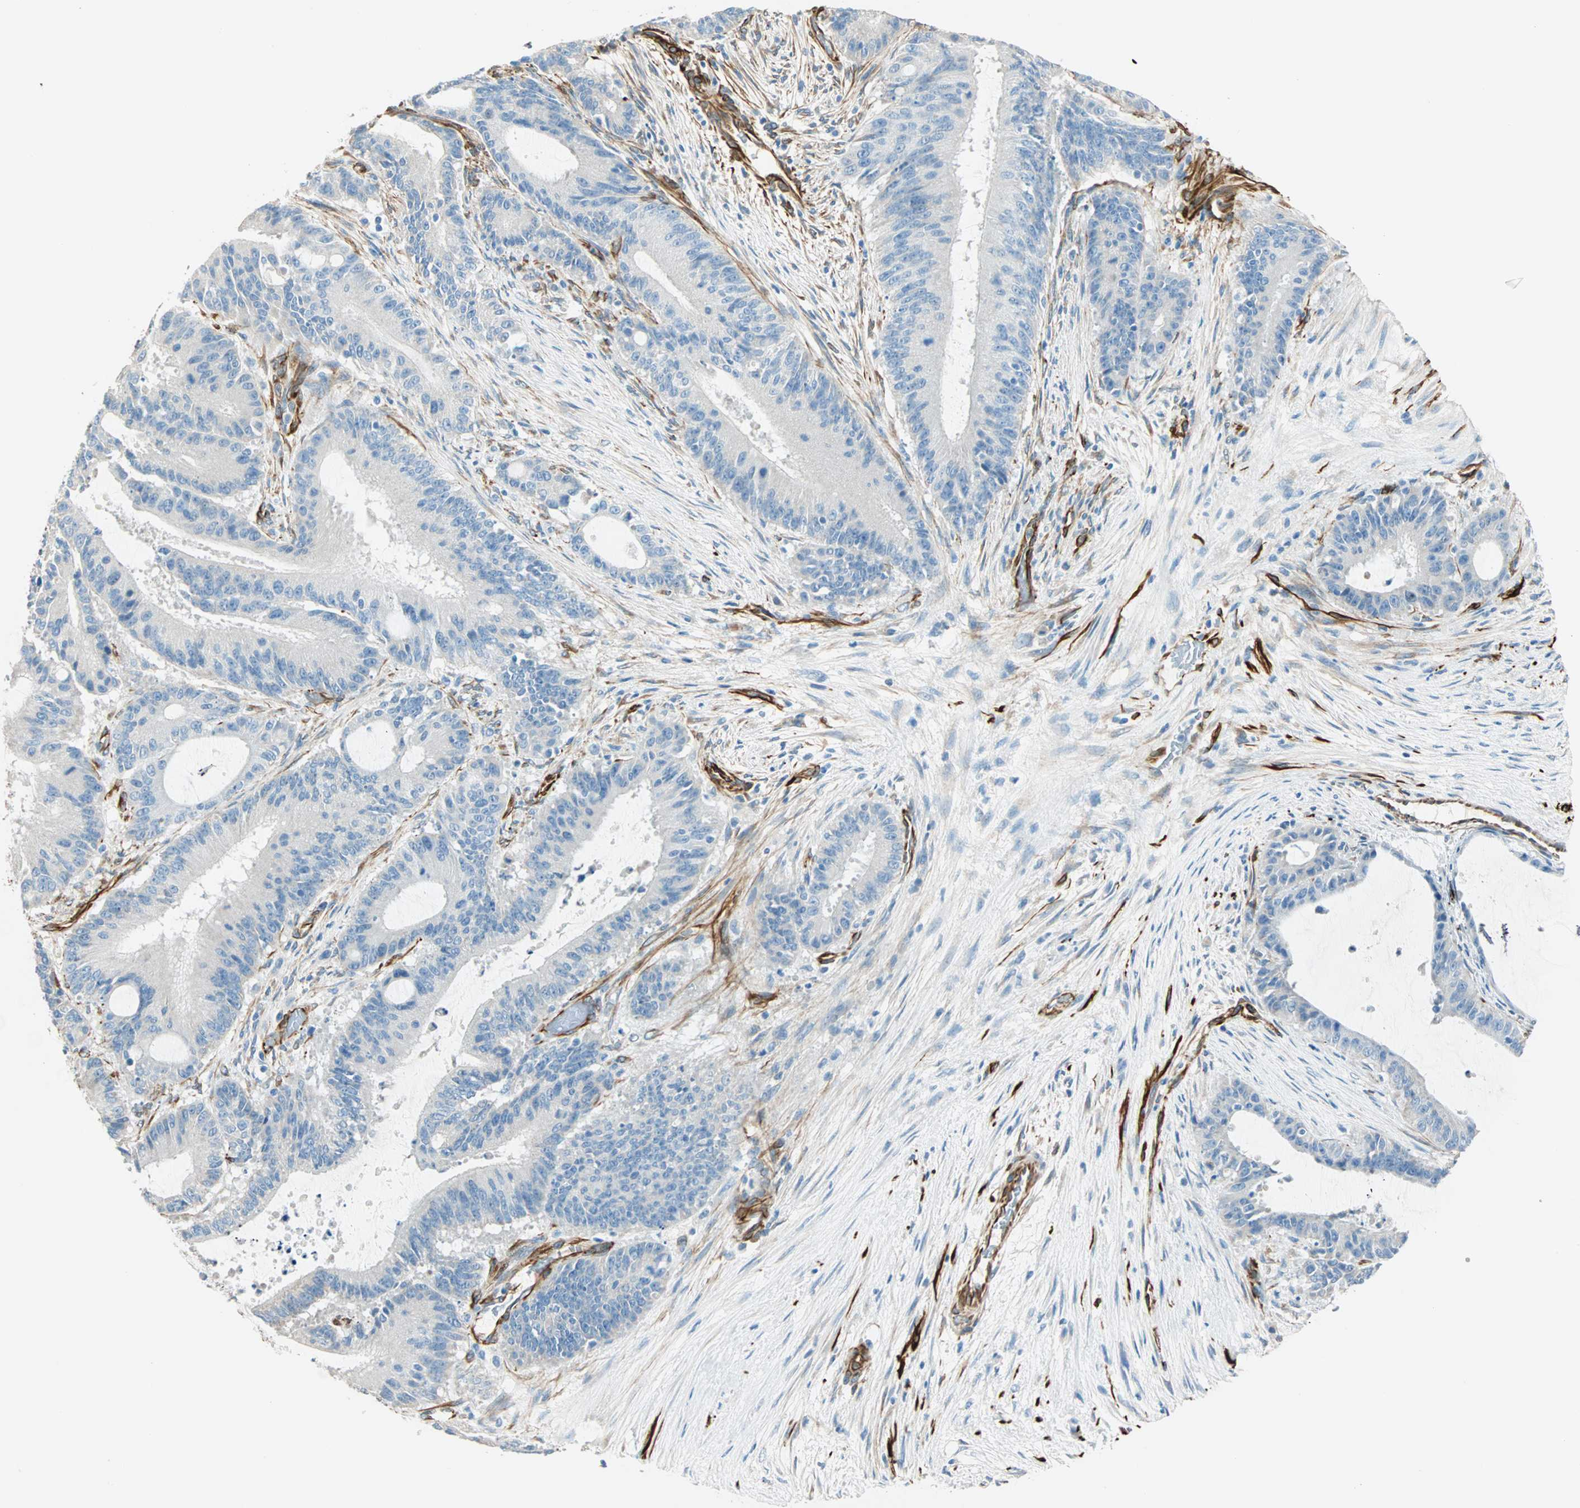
{"staining": {"intensity": "negative", "quantity": "none", "location": "none"}, "tissue": "liver cancer", "cell_type": "Tumor cells", "image_type": "cancer", "snomed": [{"axis": "morphology", "description": "Cholangiocarcinoma"}, {"axis": "topography", "description": "Liver"}], "caption": "A histopathology image of human liver cancer (cholangiocarcinoma) is negative for staining in tumor cells.", "gene": "NES", "patient": {"sex": "female", "age": 73}}